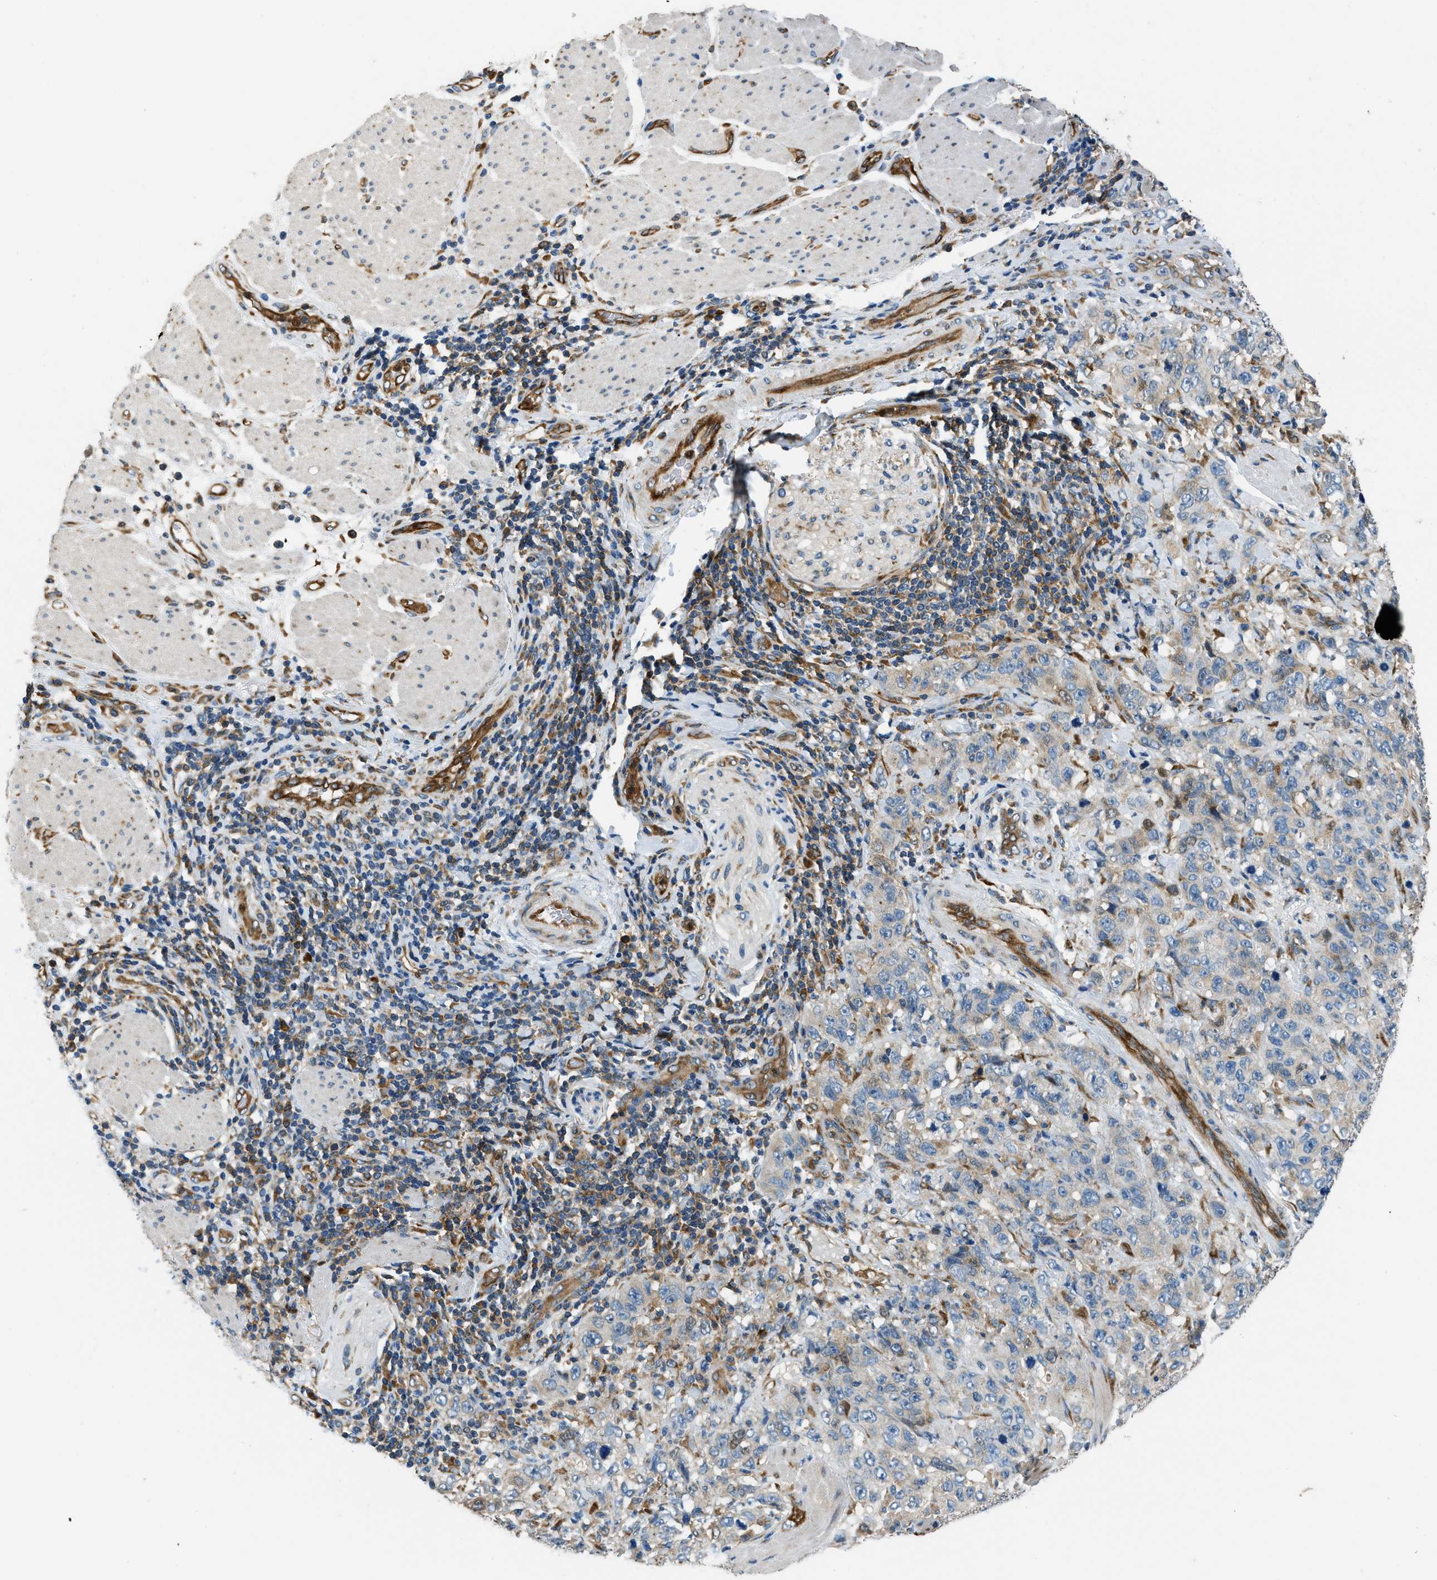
{"staining": {"intensity": "weak", "quantity": "<25%", "location": "cytoplasmic/membranous"}, "tissue": "stomach cancer", "cell_type": "Tumor cells", "image_type": "cancer", "snomed": [{"axis": "morphology", "description": "Adenocarcinoma, NOS"}, {"axis": "topography", "description": "Stomach"}], "caption": "The photomicrograph demonstrates no significant expression in tumor cells of stomach cancer (adenocarcinoma). (DAB (3,3'-diaminobenzidine) immunohistochemistry (IHC), high magnification).", "gene": "GIMAP8", "patient": {"sex": "male", "age": 48}}